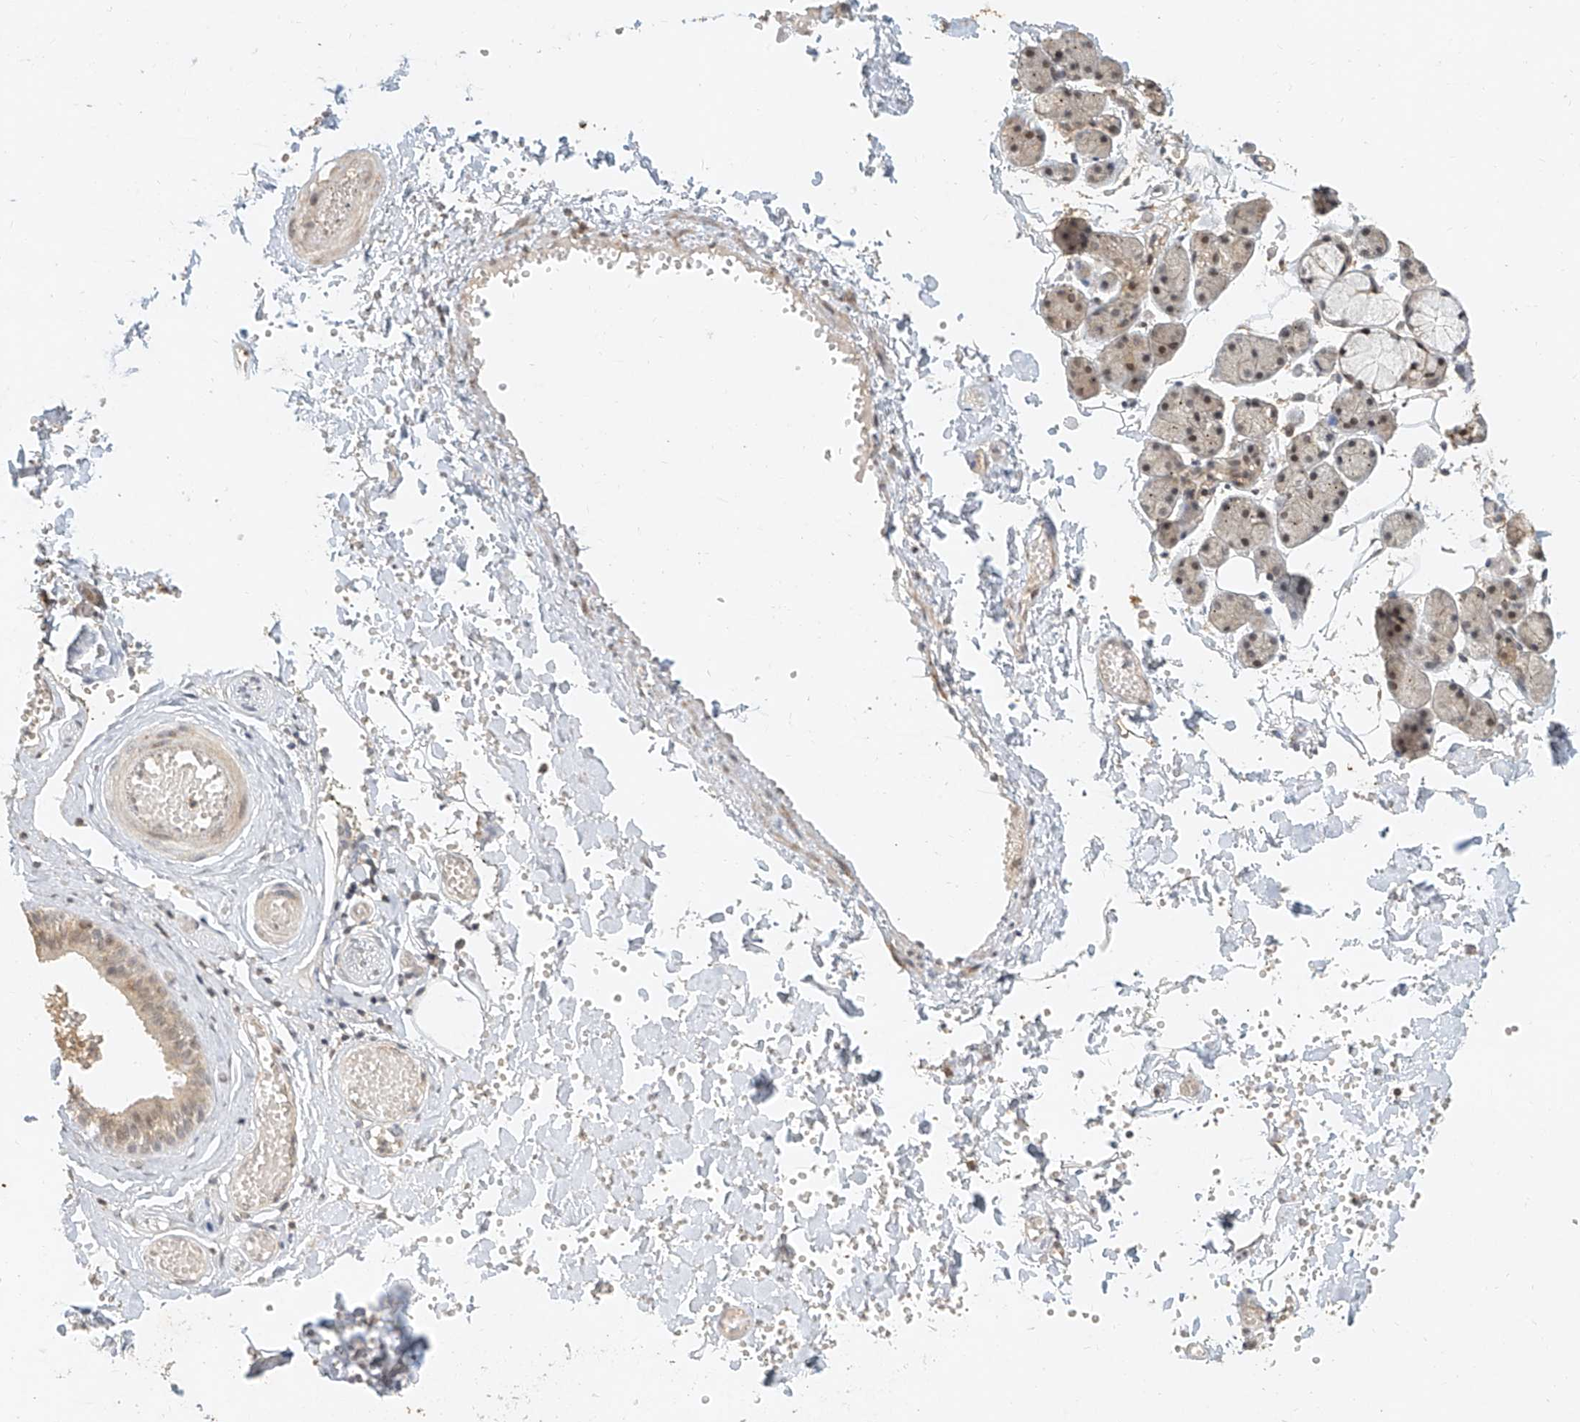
{"staining": {"intensity": "moderate", "quantity": "25%-75%", "location": "cytoplasmic/membranous,nuclear"}, "tissue": "salivary gland", "cell_type": "Glandular cells", "image_type": "normal", "snomed": [{"axis": "morphology", "description": "Normal tissue, NOS"}, {"axis": "topography", "description": "Salivary gland"}], "caption": "Protein analysis of benign salivary gland shows moderate cytoplasmic/membranous,nuclear positivity in approximately 25%-75% of glandular cells. (DAB (3,3'-diaminobenzidine) = brown stain, brightfield microscopy at high magnification).", "gene": "CXorf58", "patient": {"sex": "female", "age": 33}}